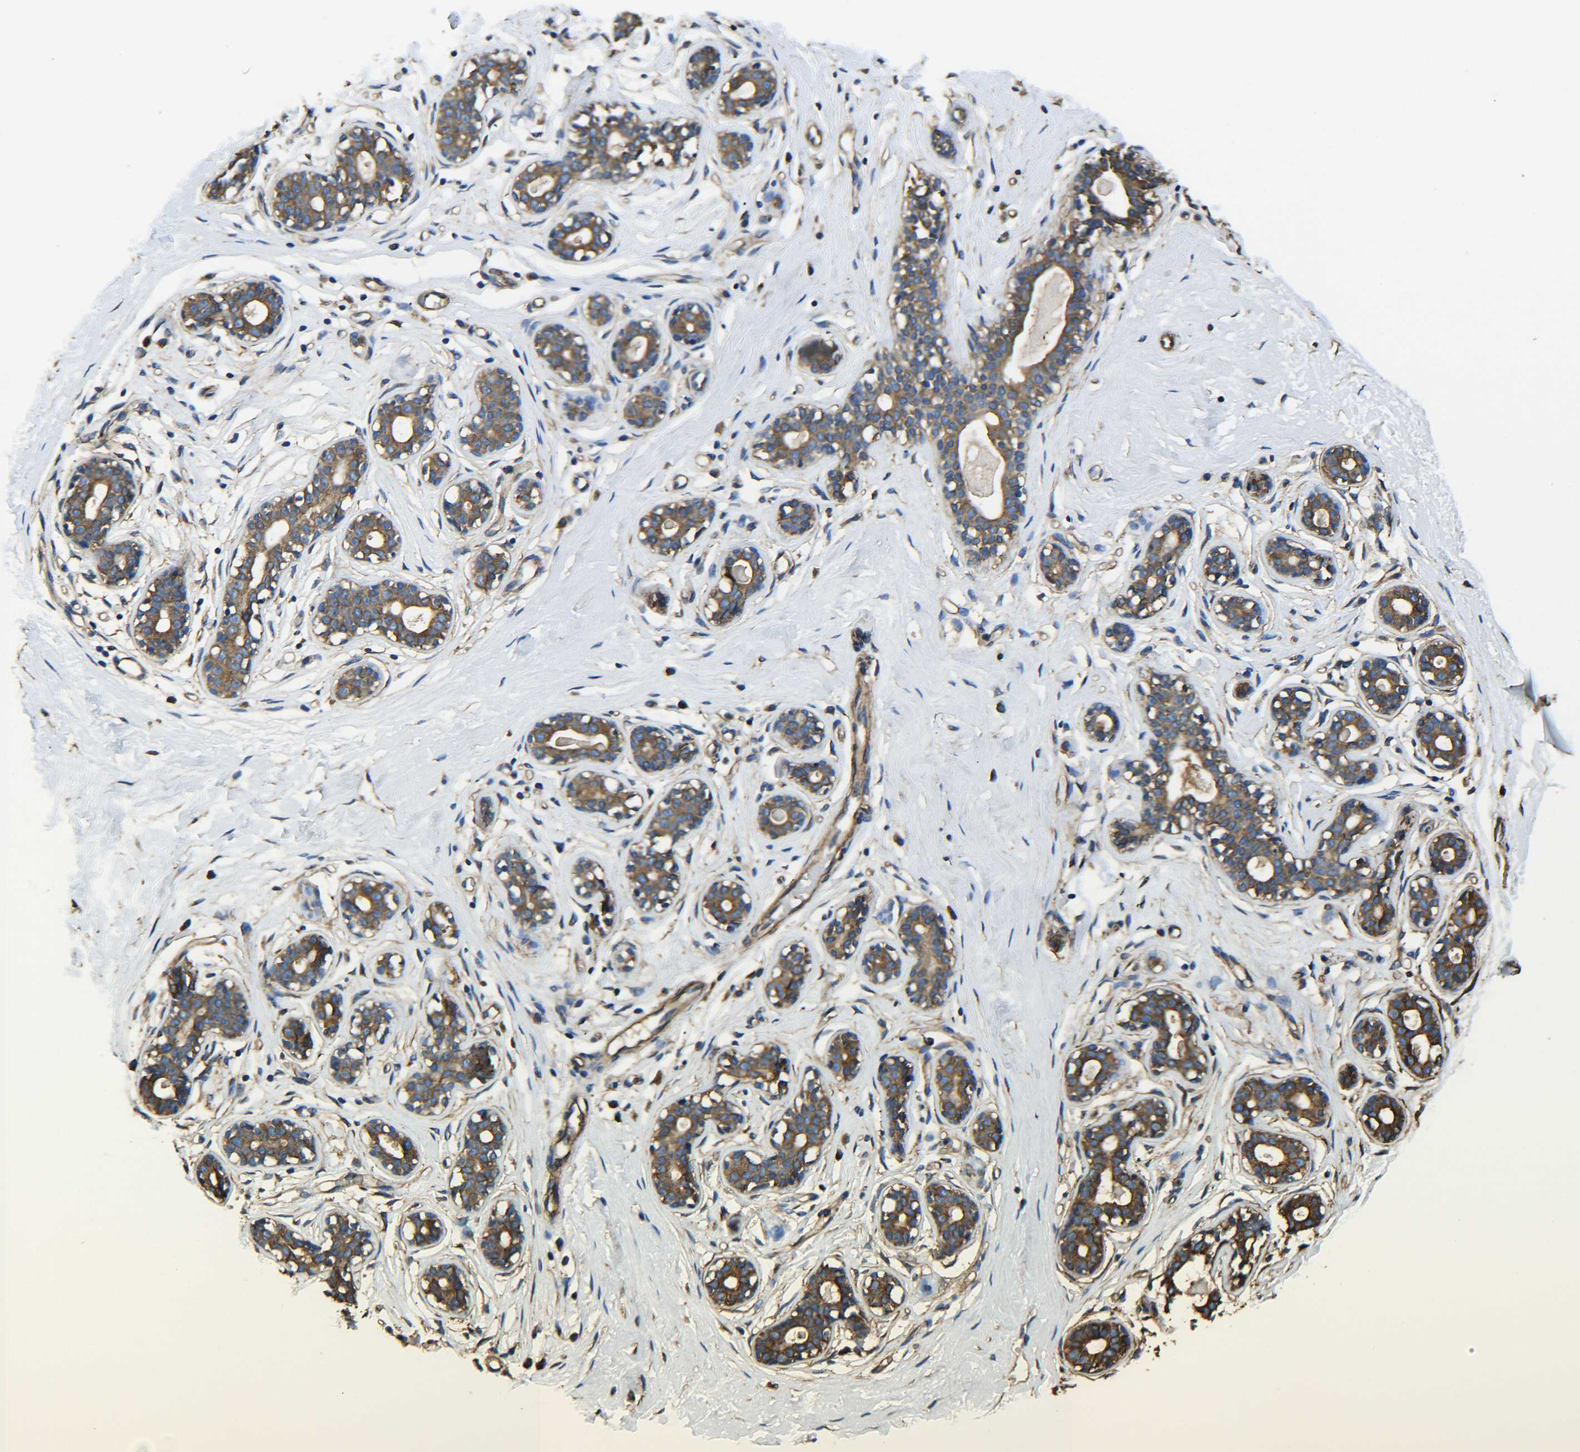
{"staining": {"intensity": "weak", "quantity": "<25%", "location": "cytoplasmic/membranous"}, "tissue": "breast", "cell_type": "Adipocytes", "image_type": "normal", "snomed": [{"axis": "morphology", "description": "Normal tissue, NOS"}, {"axis": "topography", "description": "Breast"}], "caption": "Photomicrograph shows no significant protein positivity in adipocytes of benign breast.", "gene": "TUBB", "patient": {"sex": "female", "age": 23}}